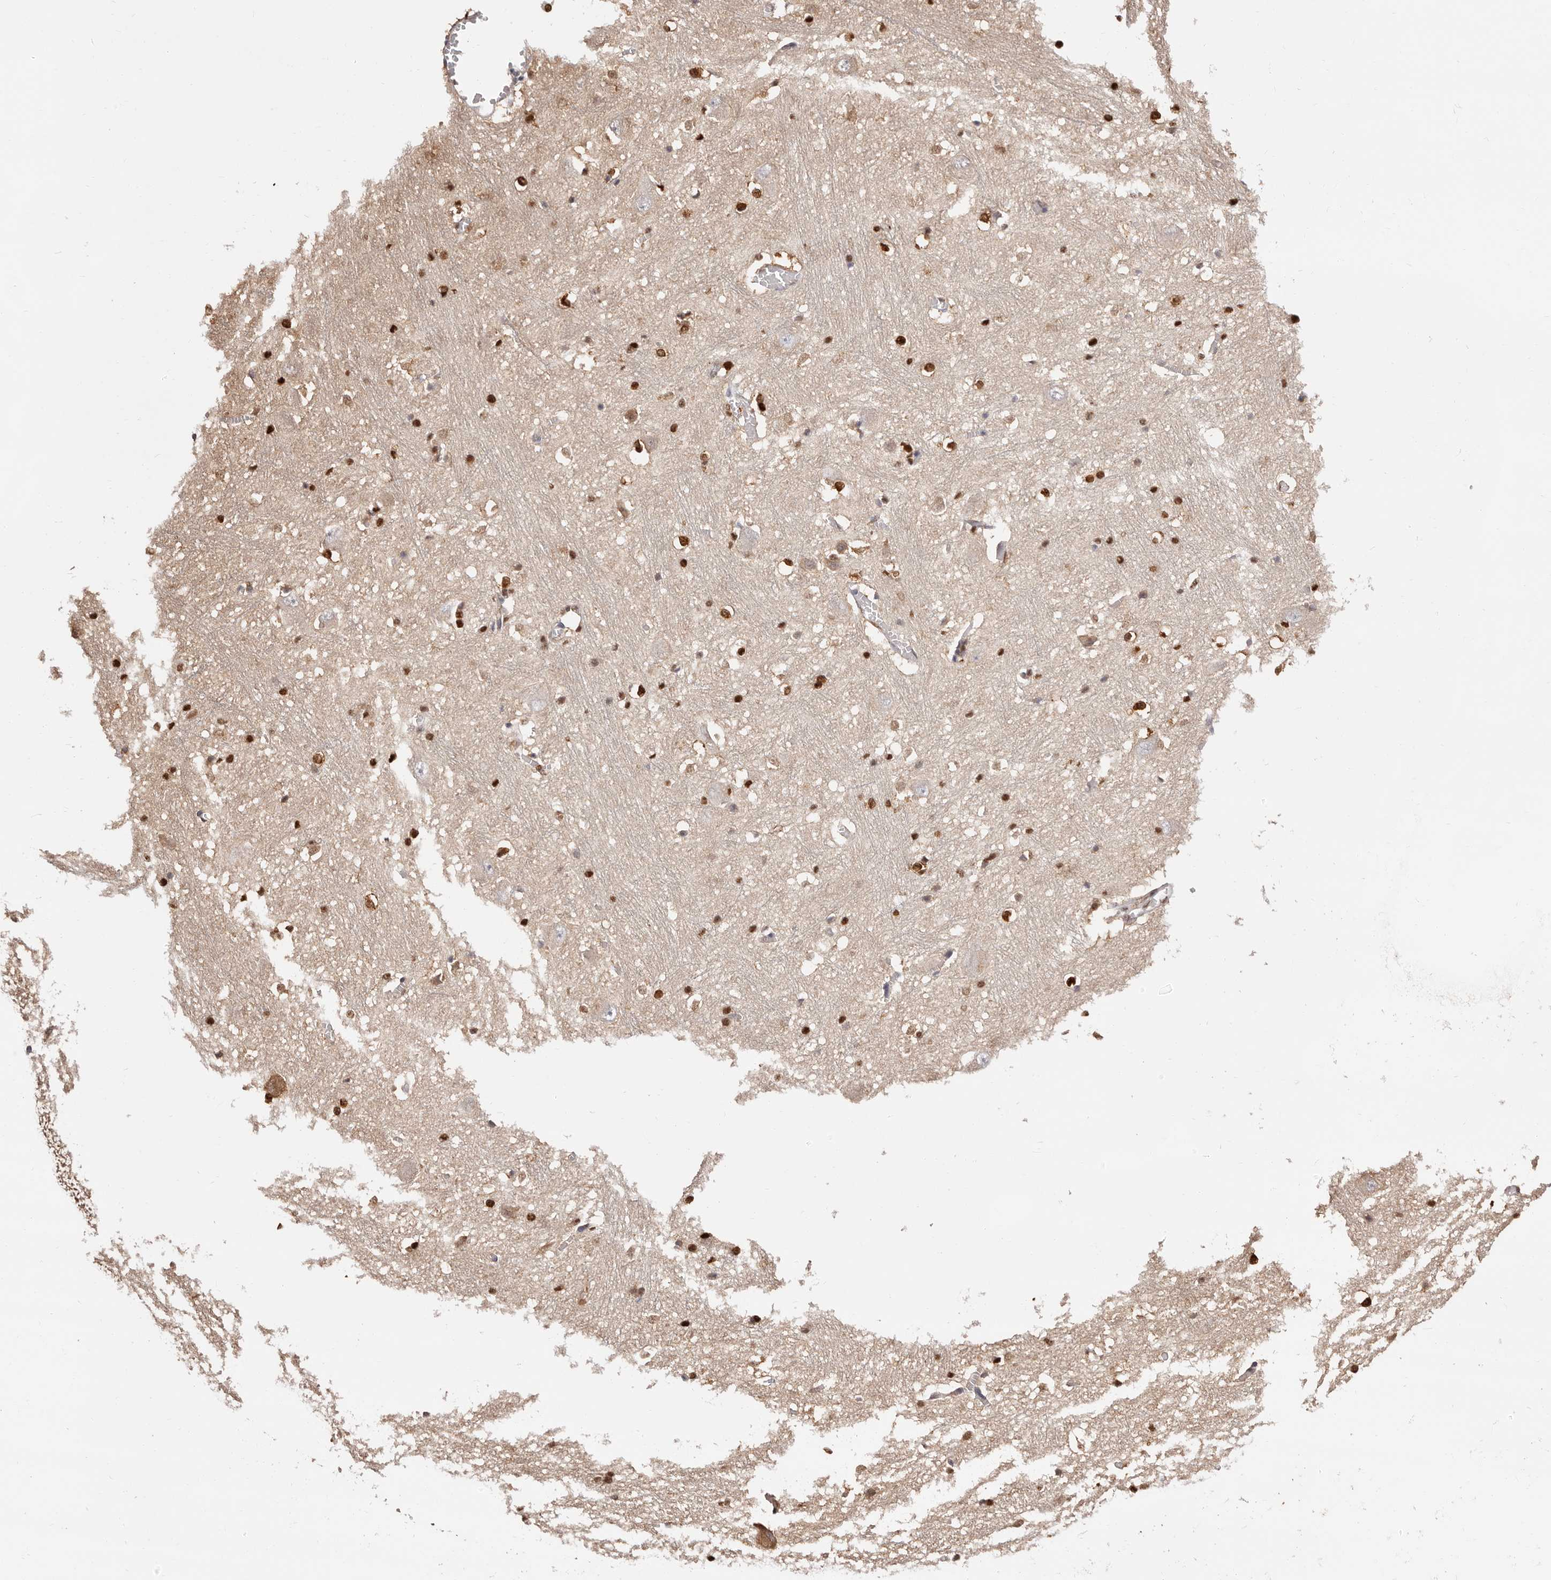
{"staining": {"intensity": "strong", "quantity": "25%-75%", "location": "nuclear"}, "tissue": "caudate", "cell_type": "Glial cells", "image_type": "normal", "snomed": [{"axis": "morphology", "description": "Normal tissue, NOS"}, {"axis": "topography", "description": "Lateral ventricle wall"}], "caption": "Caudate stained with a brown dye reveals strong nuclear positive expression in about 25%-75% of glial cells.", "gene": "TKT", "patient": {"sex": "male", "age": 37}}